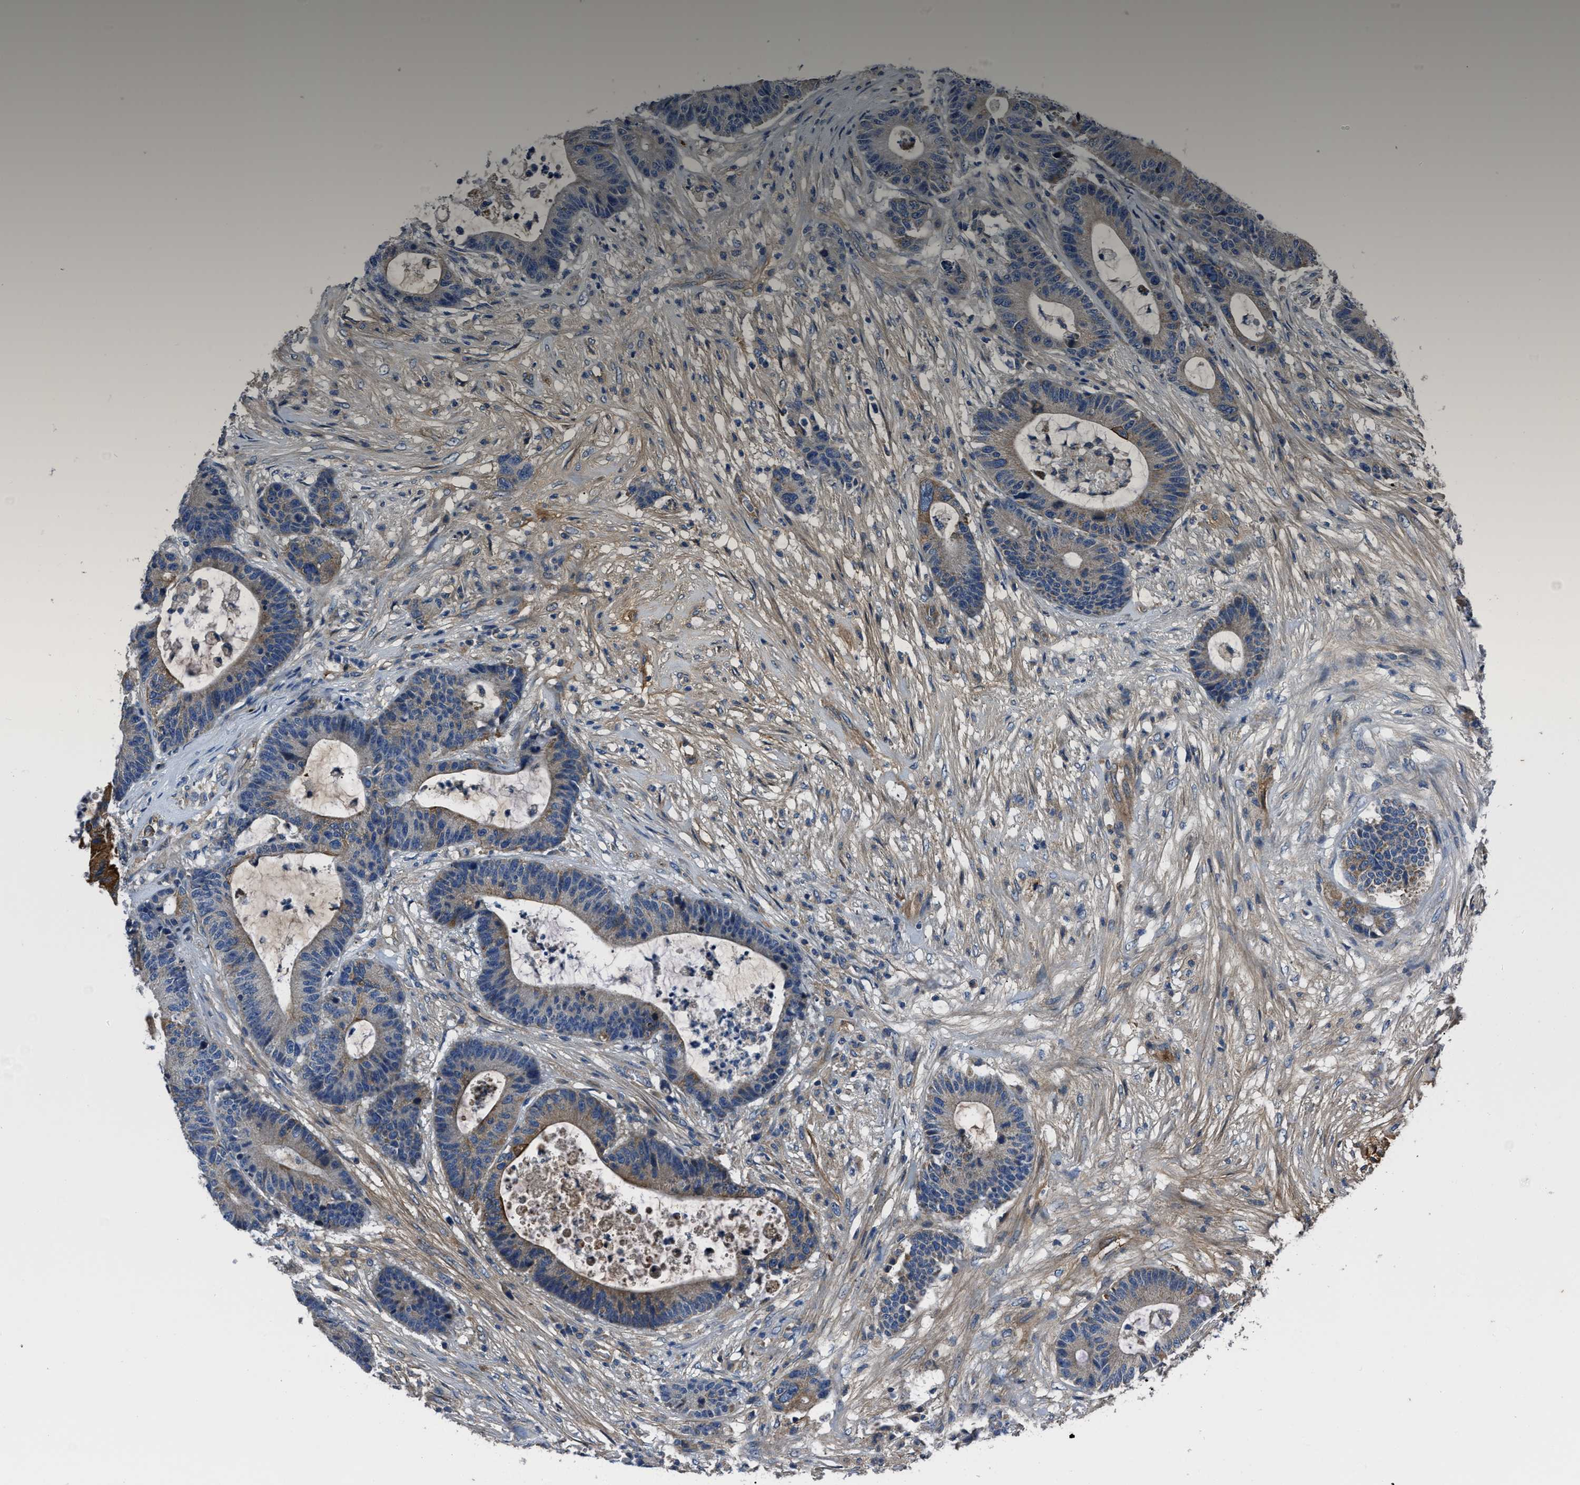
{"staining": {"intensity": "moderate", "quantity": "<25%", "location": "cytoplasmic/membranous"}, "tissue": "colorectal cancer", "cell_type": "Tumor cells", "image_type": "cancer", "snomed": [{"axis": "morphology", "description": "Adenocarcinoma, NOS"}, {"axis": "topography", "description": "Colon"}], "caption": "Immunohistochemical staining of colorectal cancer (adenocarcinoma) demonstrates low levels of moderate cytoplasmic/membranous staining in approximately <25% of tumor cells.", "gene": "ERC1", "patient": {"sex": "female", "age": 84}}